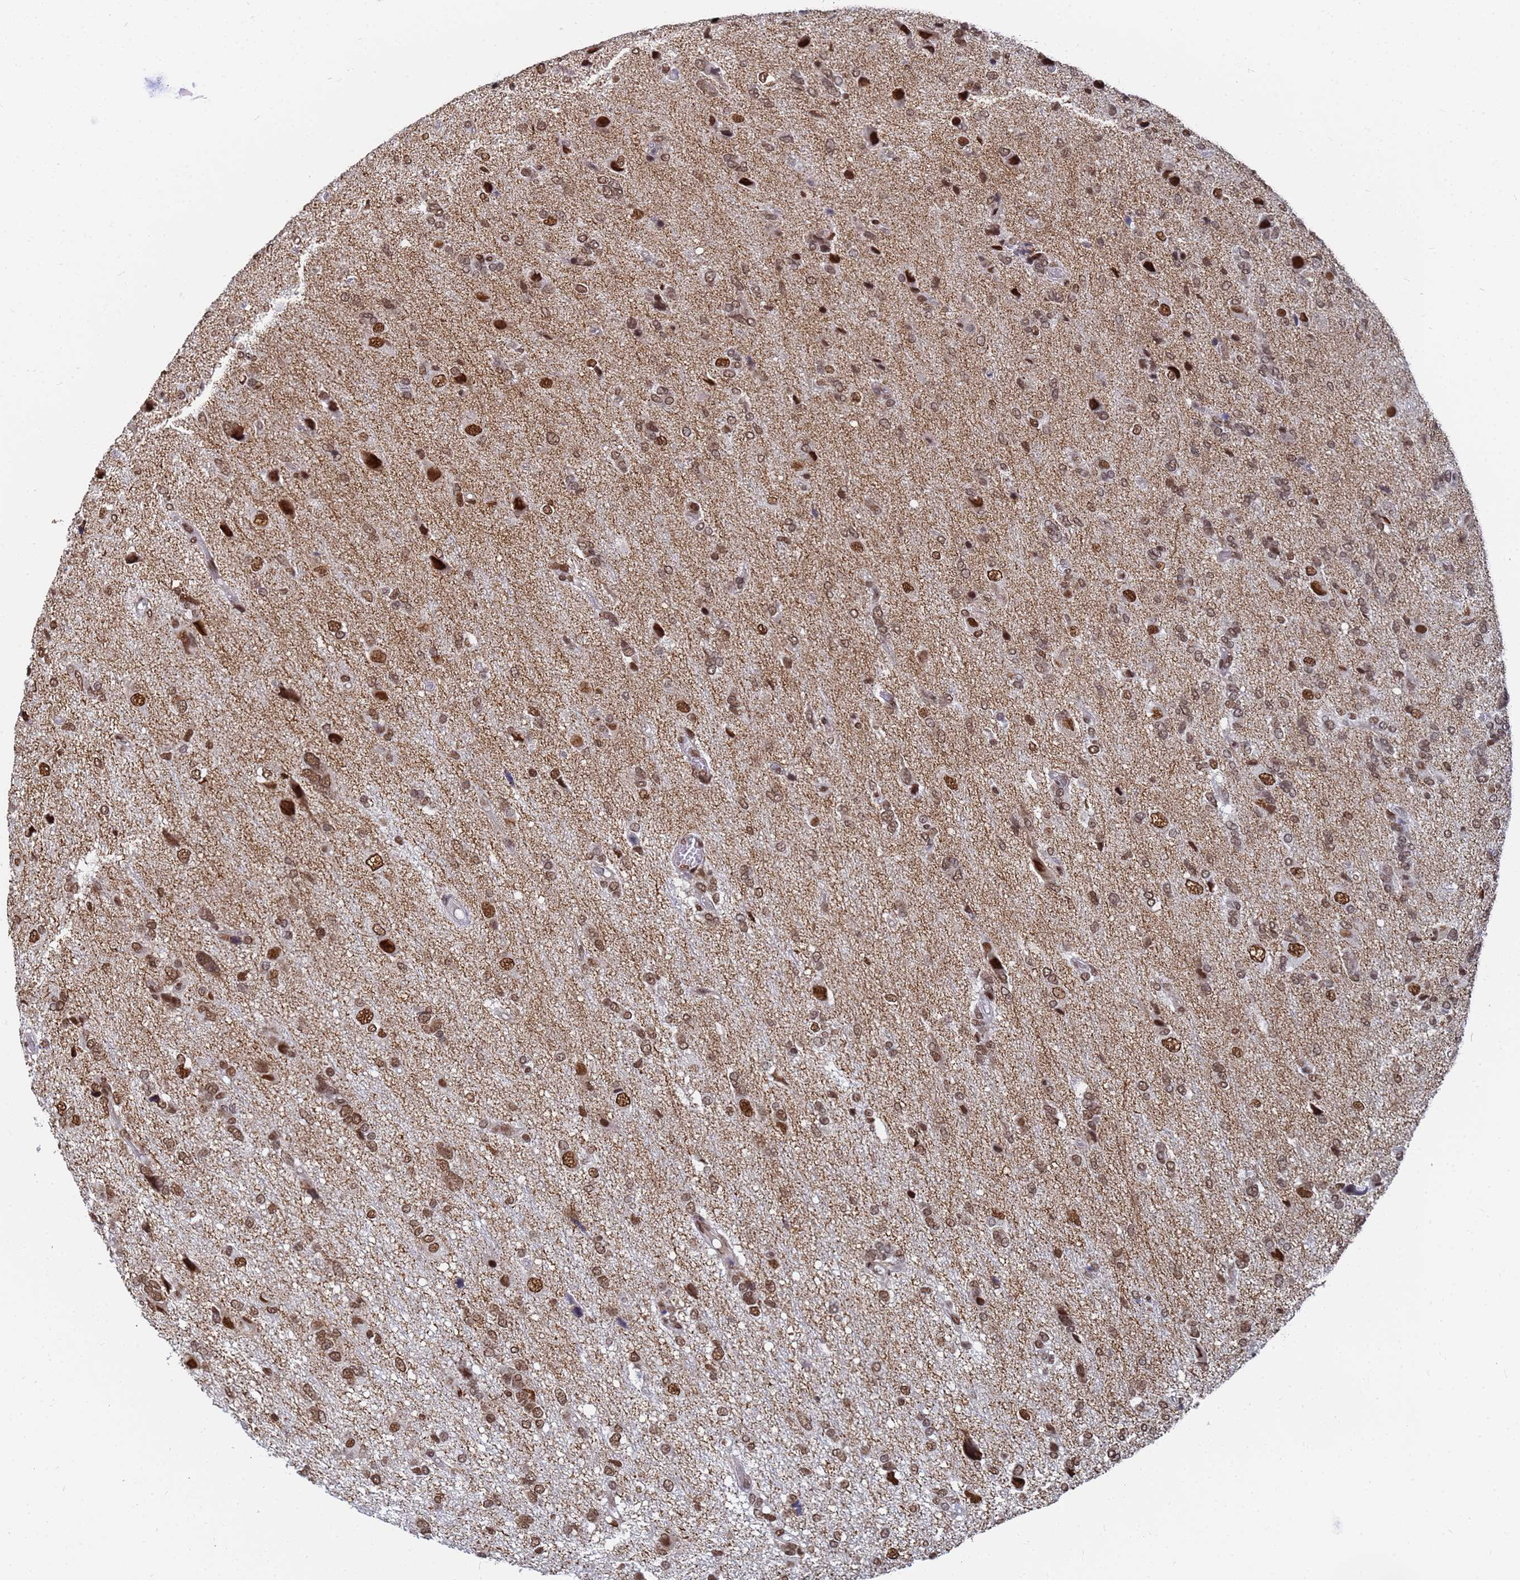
{"staining": {"intensity": "moderate", "quantity": ">75%", "location": "nuclear"}, "tissue": "glioma", "cell_type": "Tumor cells", "image_type": "cancer", "snomed": [{"axis": "morphology", "description": "Glioma, malignant, High grade"}, {"axis": "topography", "description": "Brain"}], "caption": "This is an image of immunohistochemistry staining of glioma, which shows moderate expression in the nuclear of tumor cells.", "gene": "RAVER2", "patient": {"sex": "female", "age": 59}}